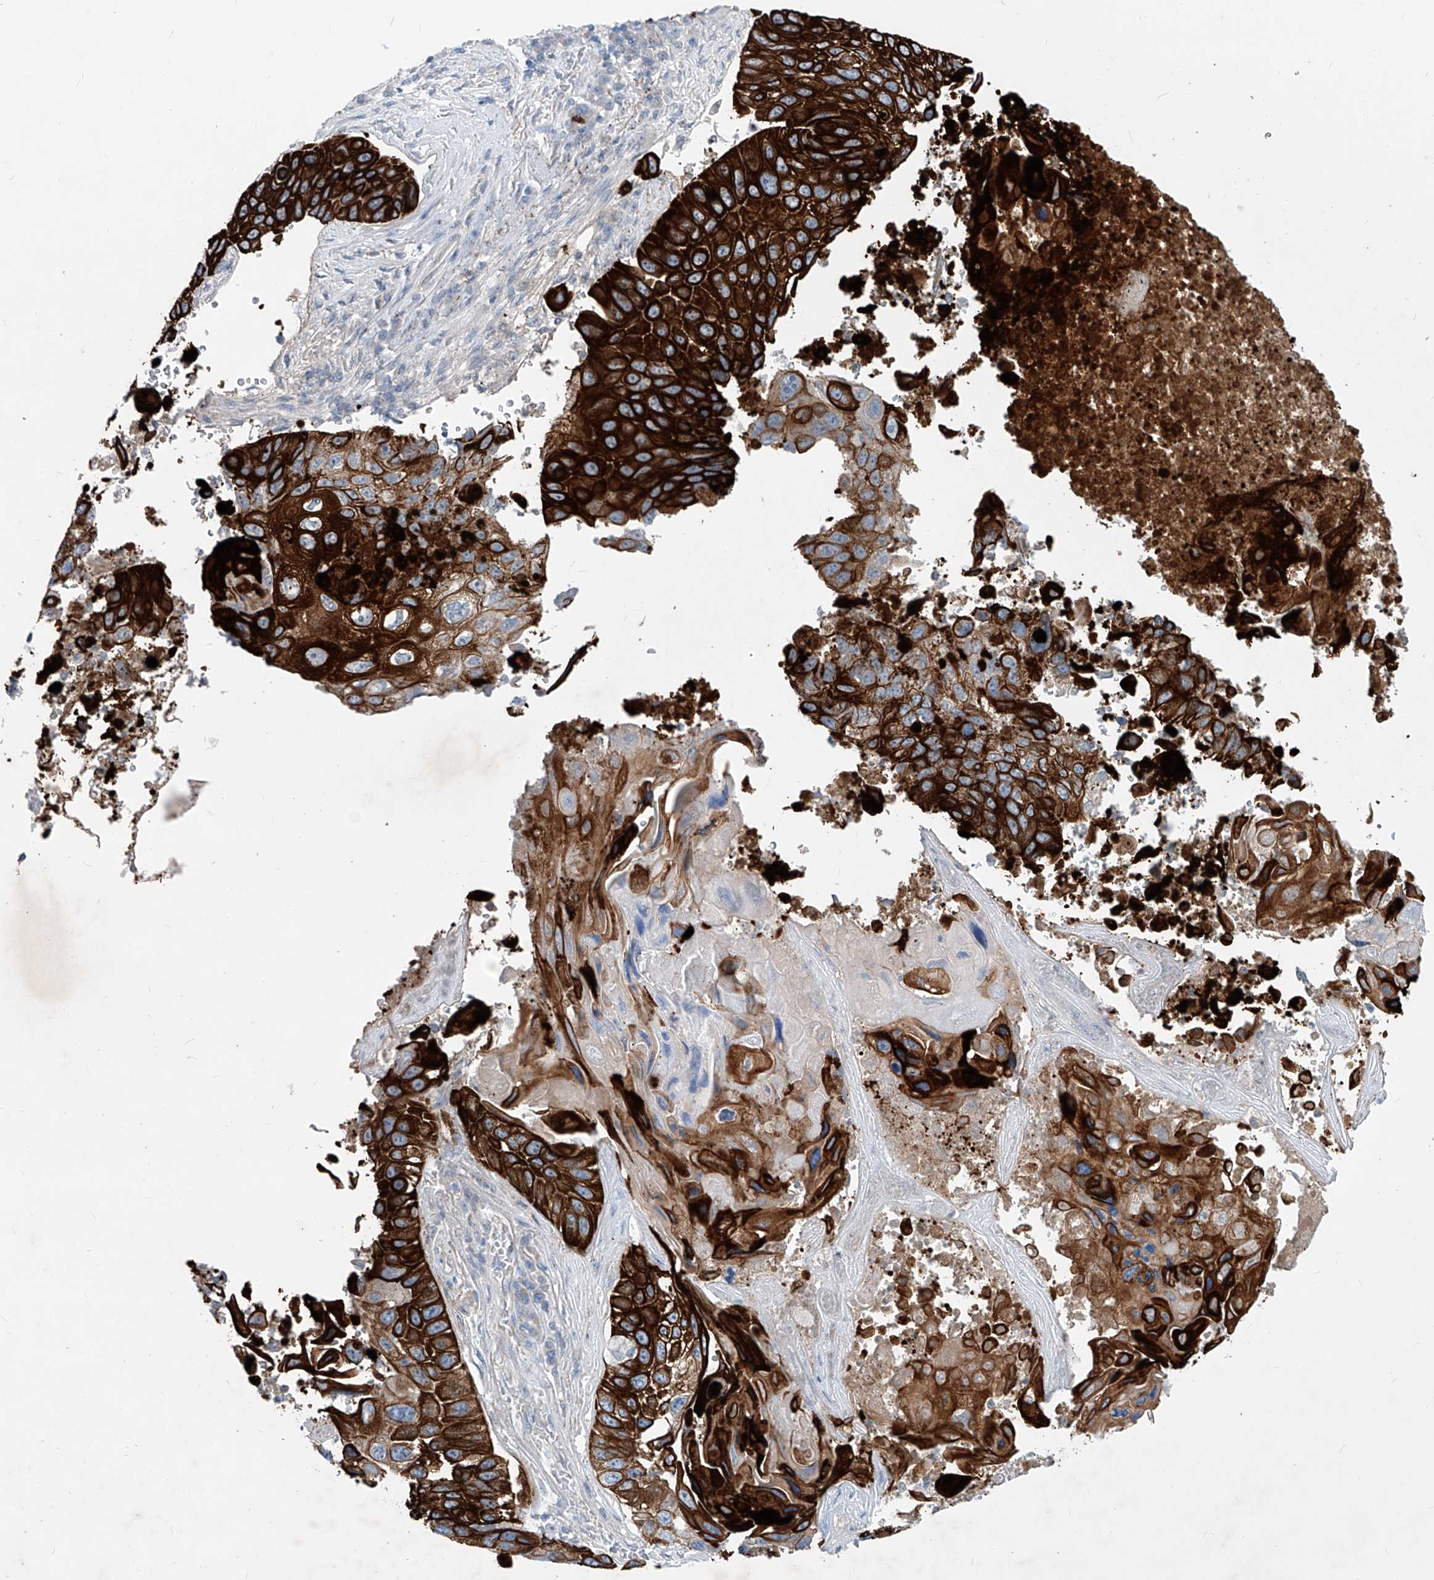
{"staining": {"intensity": "strong", "quantity": ">75%", "location": "cytoplasmic/membranous"}, "tissue": "lung cancer", "cell_type": "Tumor cells", "image_type": "cancer", "snomed": [{"axis": "morphology", "description": "Squamous cell carcinoma, NOS"}, {"axis": "topography", "description": "Lung"}], "caption": "Immunohistochemistry of squamous cell carcinoma (lung) displays high levels of strong cytoplasmic/membranous positivity in approximately >75% of tumor cells. (DAB = brown stain, brightfield microscopy at high magnification).", "gene": "FRS3", "patient": {"sex": "male", "age": 61}}